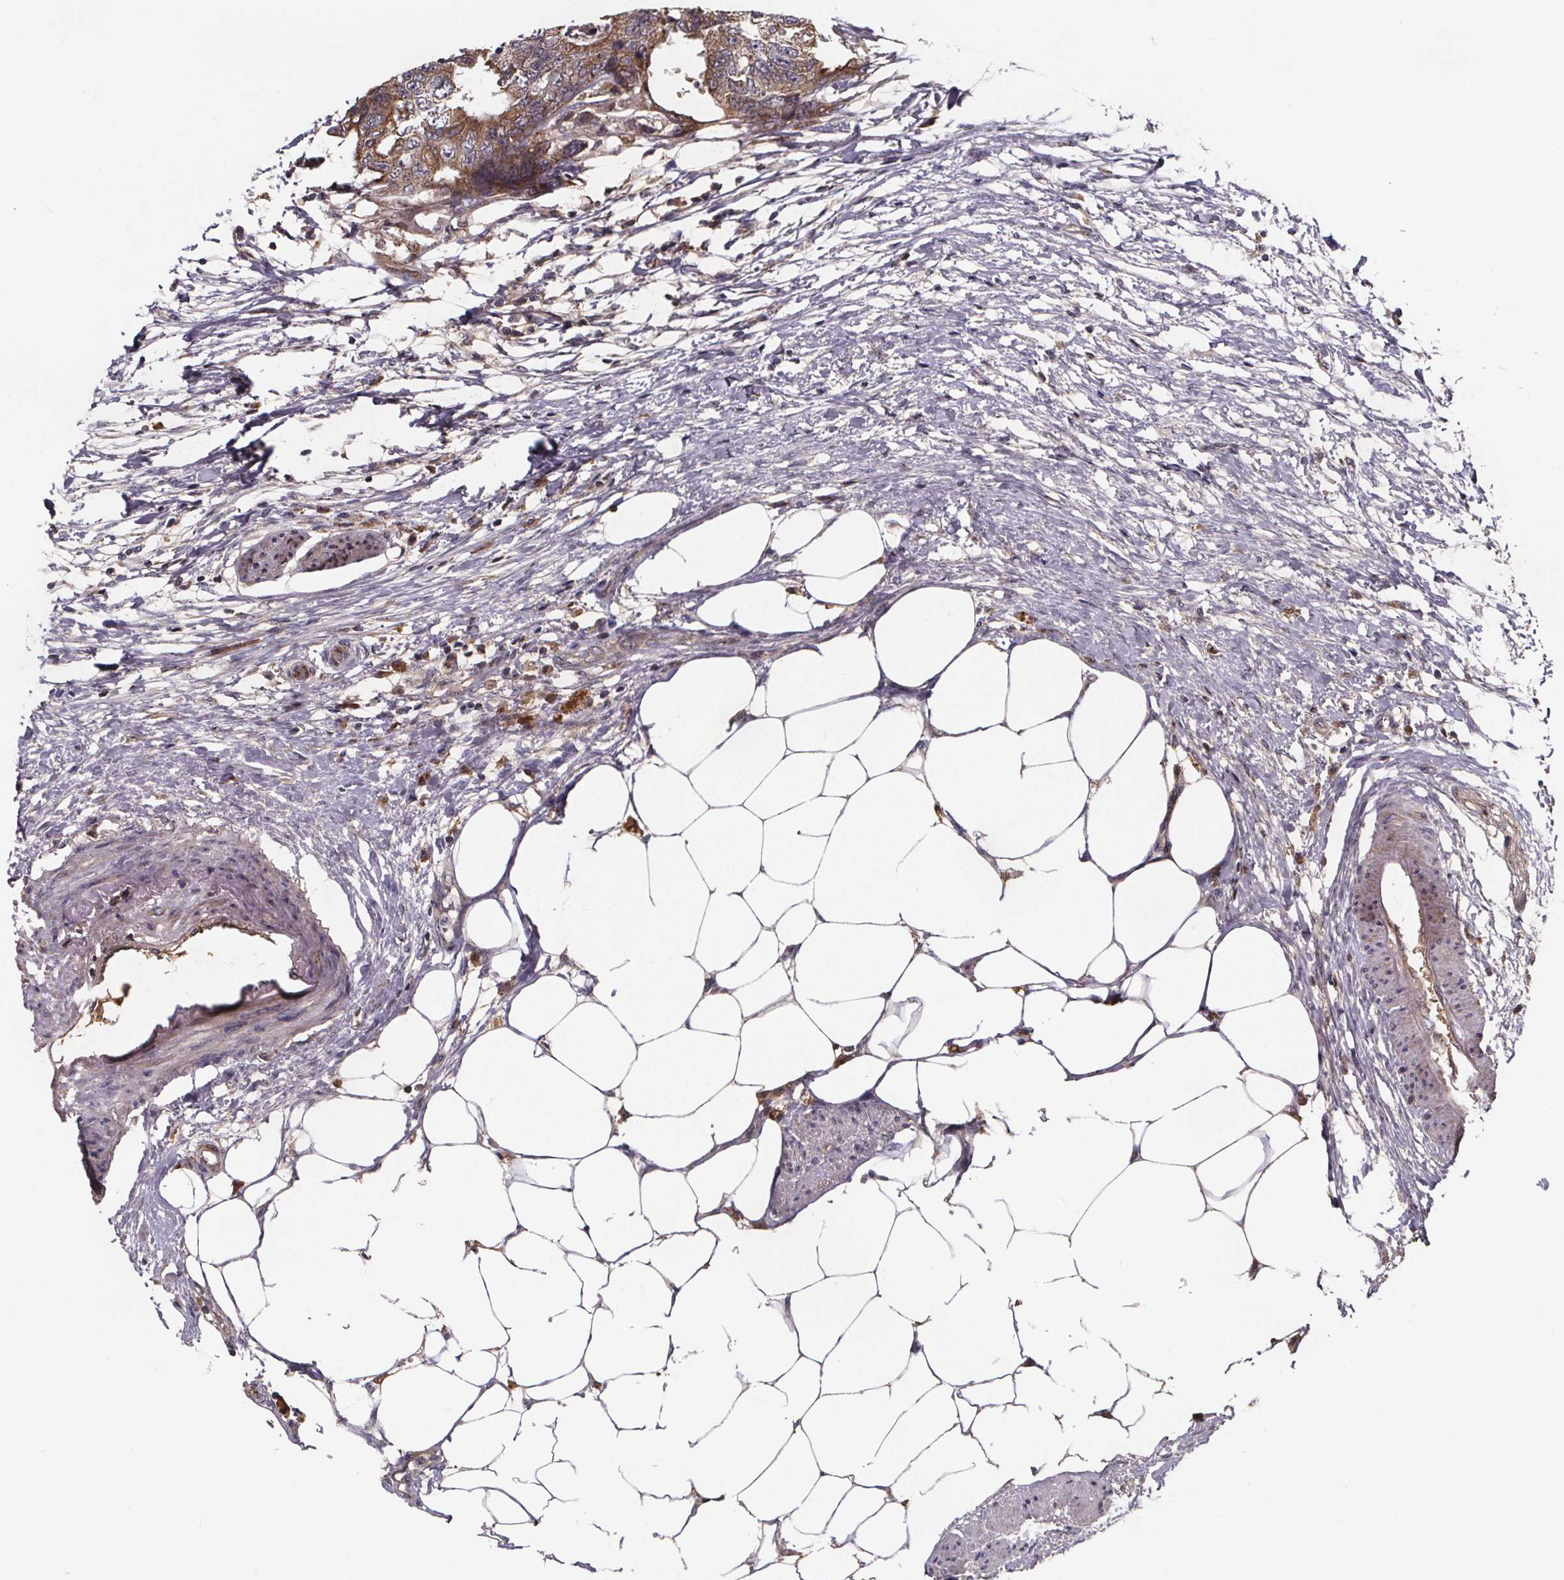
{"staining": {"intensity": "moderate", "quantity": ">75%", "location": "cytoplasmic/membranous"}, "tissue": "colorectal cancer", "cell_type": "Tumor cells", "image_type": "cancer", "snomed": [{"axis": "morphology", "description": "Adenocarcinoma, NOS"}, {"axis": "topography", "description": "Colon"}], "caption": "A micrograph of human colorectal cancer (adenocarcinoma) stained for a protein demonstrates moderate cytoplasmic/membranous brown staining in tumor cells.", "gene": "FASTKD3", "patient": {"sex": "female", "age": 48}}